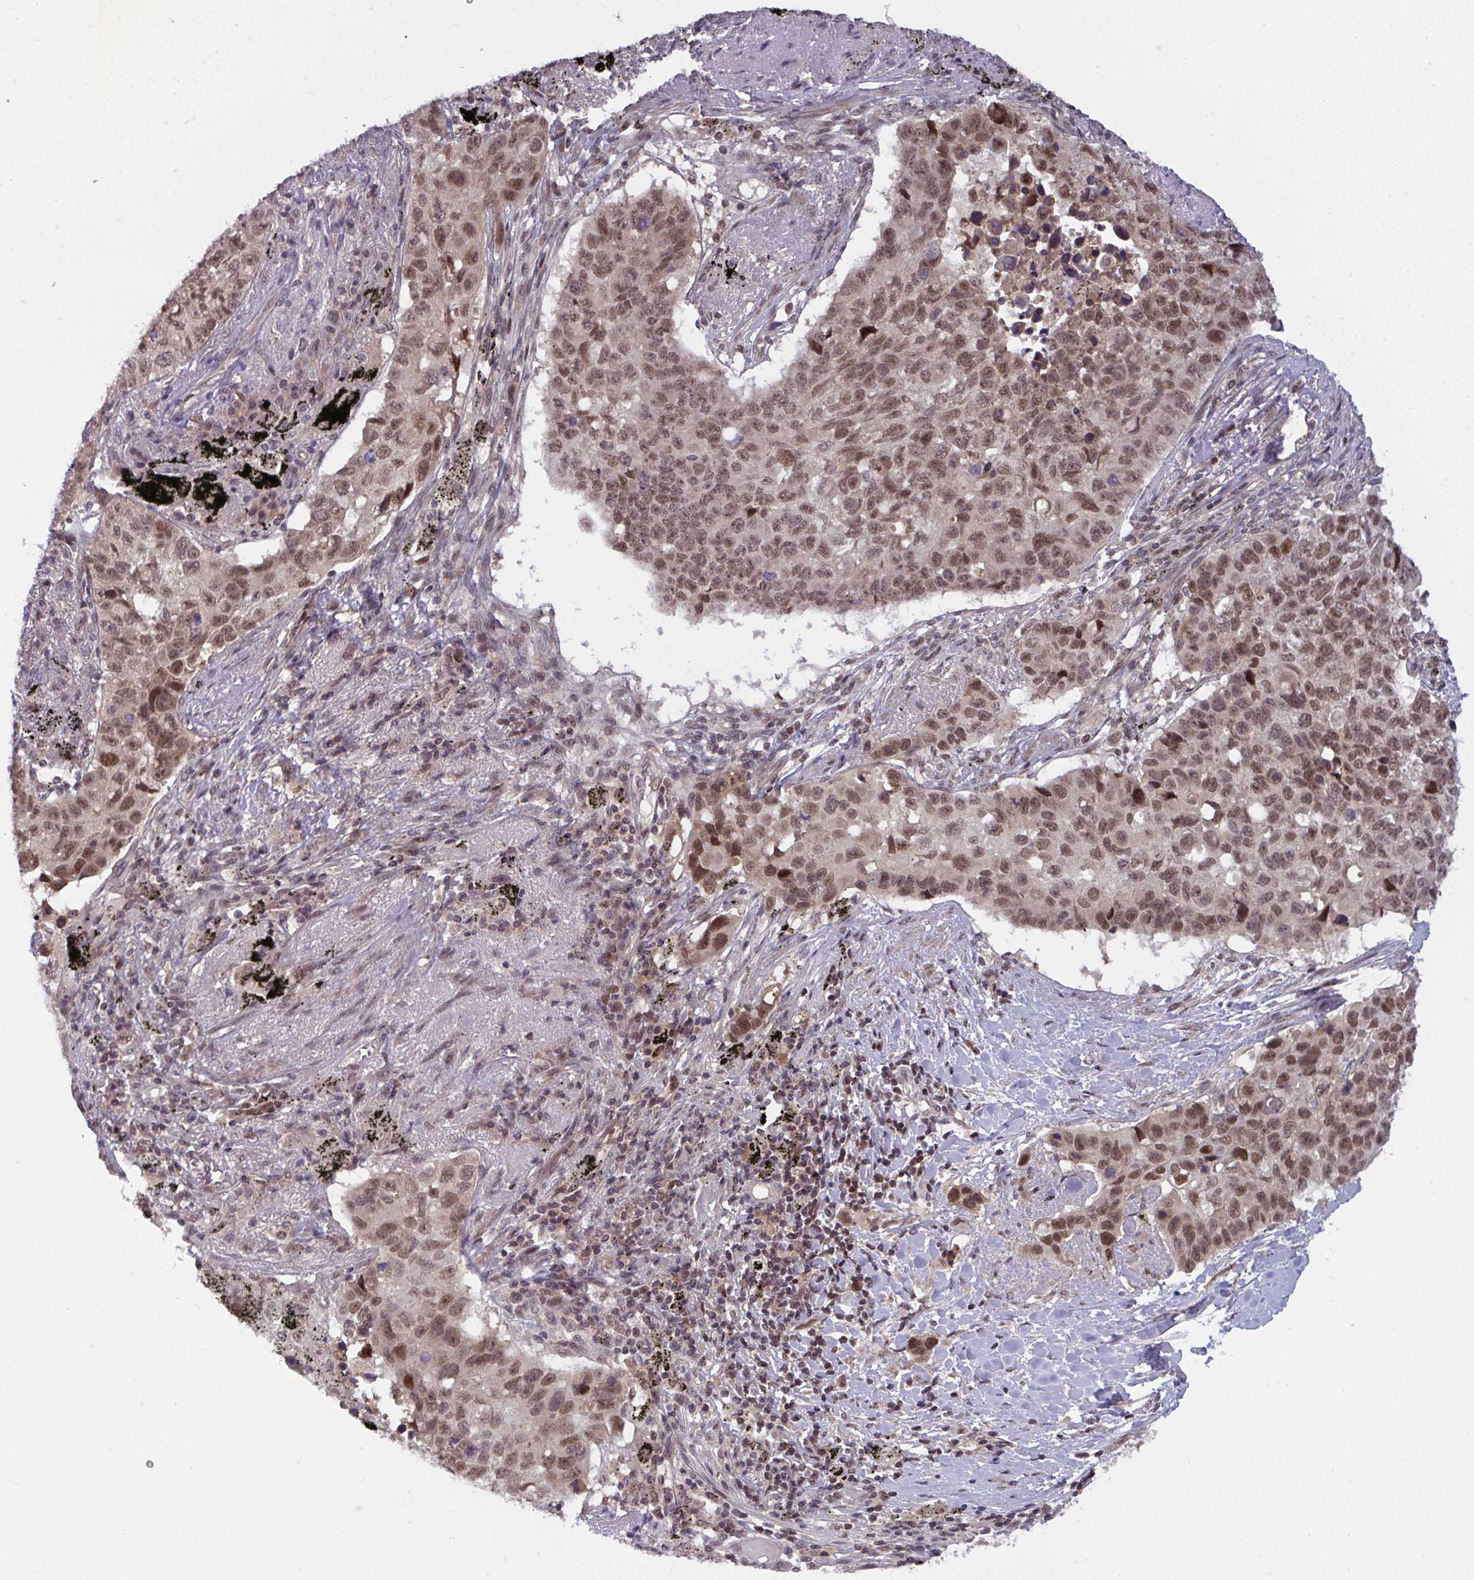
{"staining": {"intensity": "moderate", "quantity": ">75%", "location": "nuclear"}, "tissue": "lung cancer", "cell_type": "Tumor cells", "image_type": "cancer", "snomed": [{"axis": "morphology", "description": "Squamous cell carcinoma, NOS"}, {"axis": "topography", "description": "Lung"}], "caption": "Immunohistochemistry (IHC) of human squamous cell carcinoma (lung) shows medium levels of moderate nuclear staining in approximately >75% of tumor cells.", "gene": "KLF2", "patient": {"sex": "male", "age": 60}}